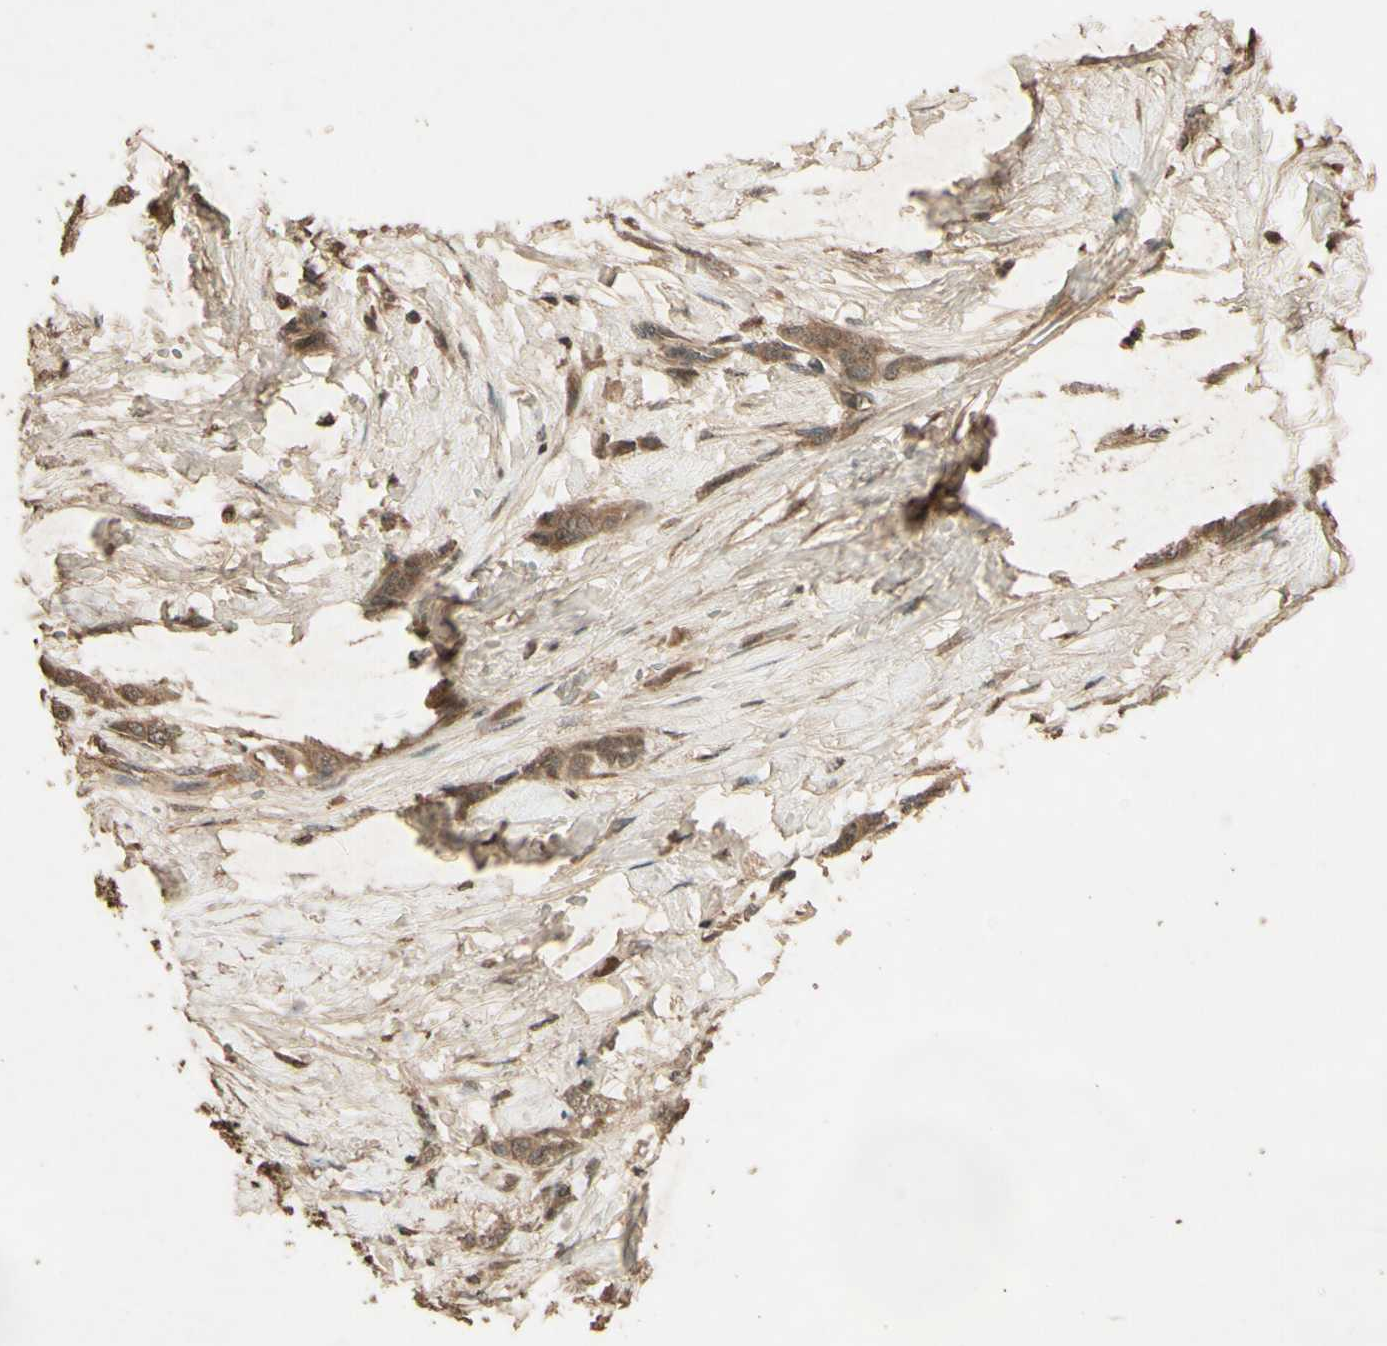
{"staining": {"intensity": "moderate", "quantity": ">75%", "location": "cytoplasmic/membranous"}, "tissue": "breast cancer", "cell_type": "Tumor cells", "image_type": "cancer", "snomed": [{"axis": "morphology", "description": "Lobular carcinoma, in situ"}, {"axis": "morphology", "description": "Lobular carcinoma"}, {"axis": "topography", "description": "Breast"}], "caption": "Brown immunohistochemical staining in breast cancer (lobular carcinoma in situ) exhibits moderate cytoplasmic/membranous staining in about >75% of tumor cells. Immunohistochemistry stains the protein of interest in brown and the nuclei are stained blue.", "gene": "SMAD9", "patient": {"sex": "female", "age": 41}}